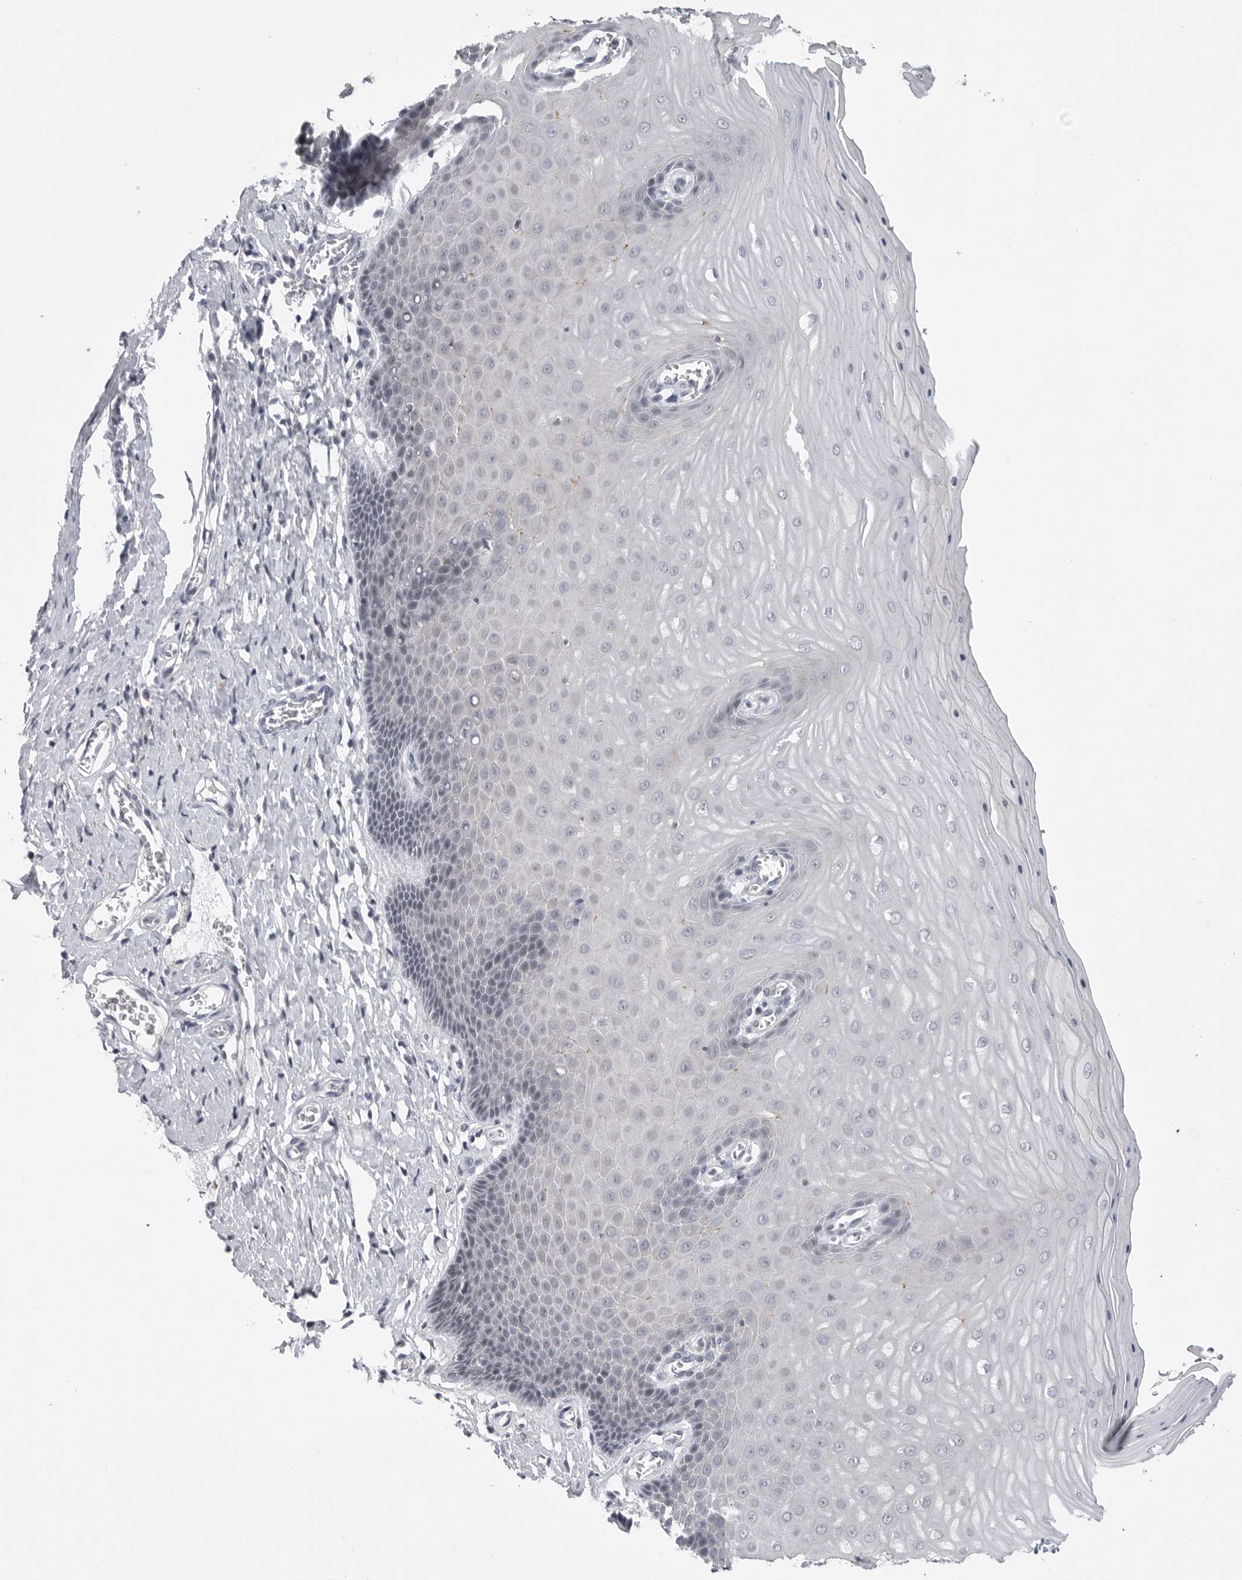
{"staining": {"intensity": "negative", "quantity": "none", "location": "none"}, "tissue": "cervix", "cell_type": "Glandular cells", "image_type": "normal", "snomed": [{"axis": "morphology", "description": "Normal tissue, NOS"}, {"axis": "topography", "description": "Cervix"}], "caption": "Cervix stained for a protein using IHC reveals no staining glandular cells.", "gene": "FBXO43", "patient": {"sex": "female", "age": 55}}